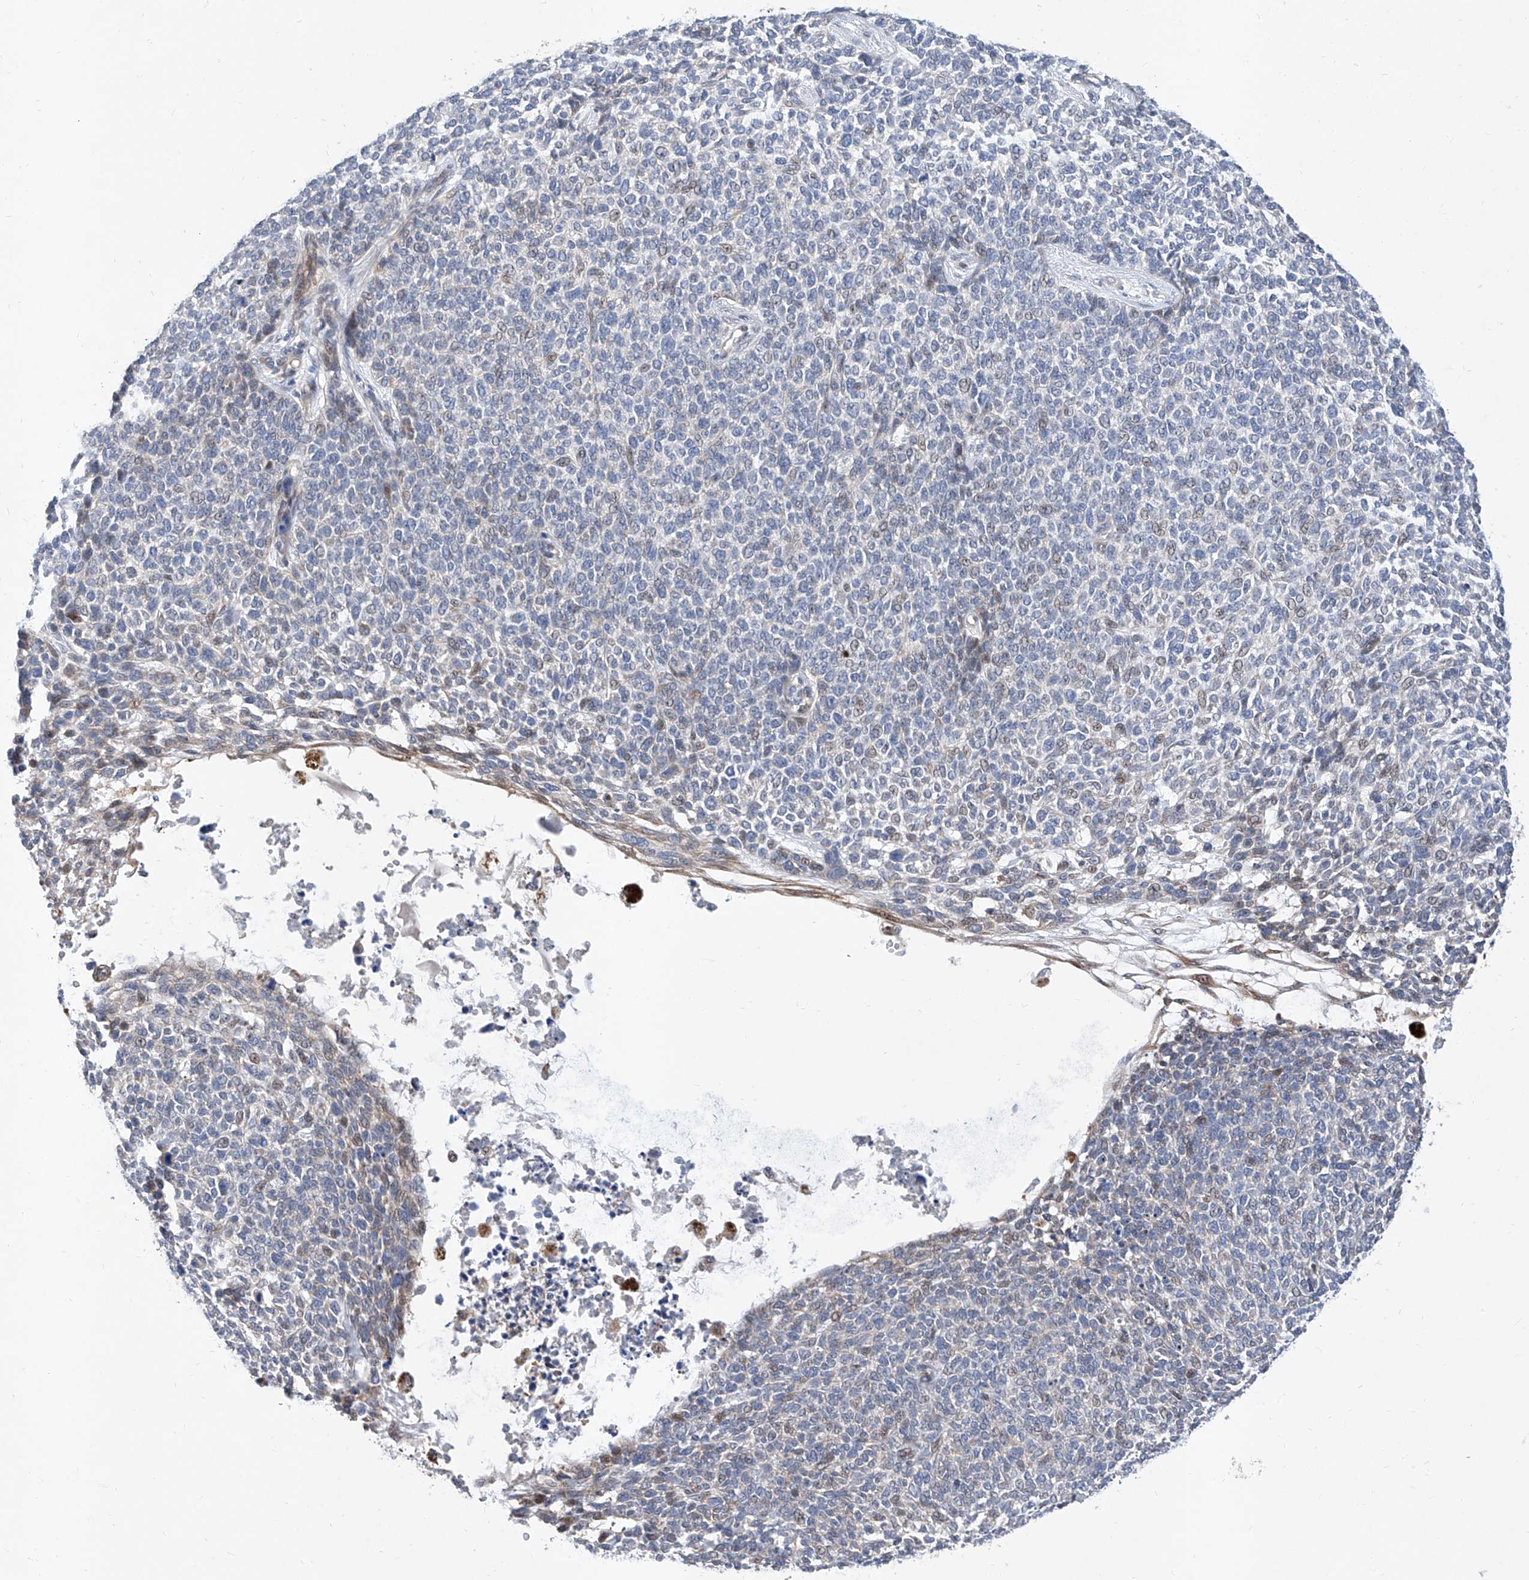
{"staining": {"intensity": "negative", "quantity": "none", "location": "none"}, "tissue": "skin cancer", "cell_type": "Tumor cells", "image_type": "cancer", "snomed": [{"axis": "morphology", "description": "Basal cell carcinoma"}, {"axis": "topography", "description": "Skin"}], "caption": "This is an immunohistochemistry micrograph of skin cancer (basal cell carcinoma). There is no positivity in tumor cells.", "gene": "FUCA2", "patient": {"sex": "female", "age": 84}}